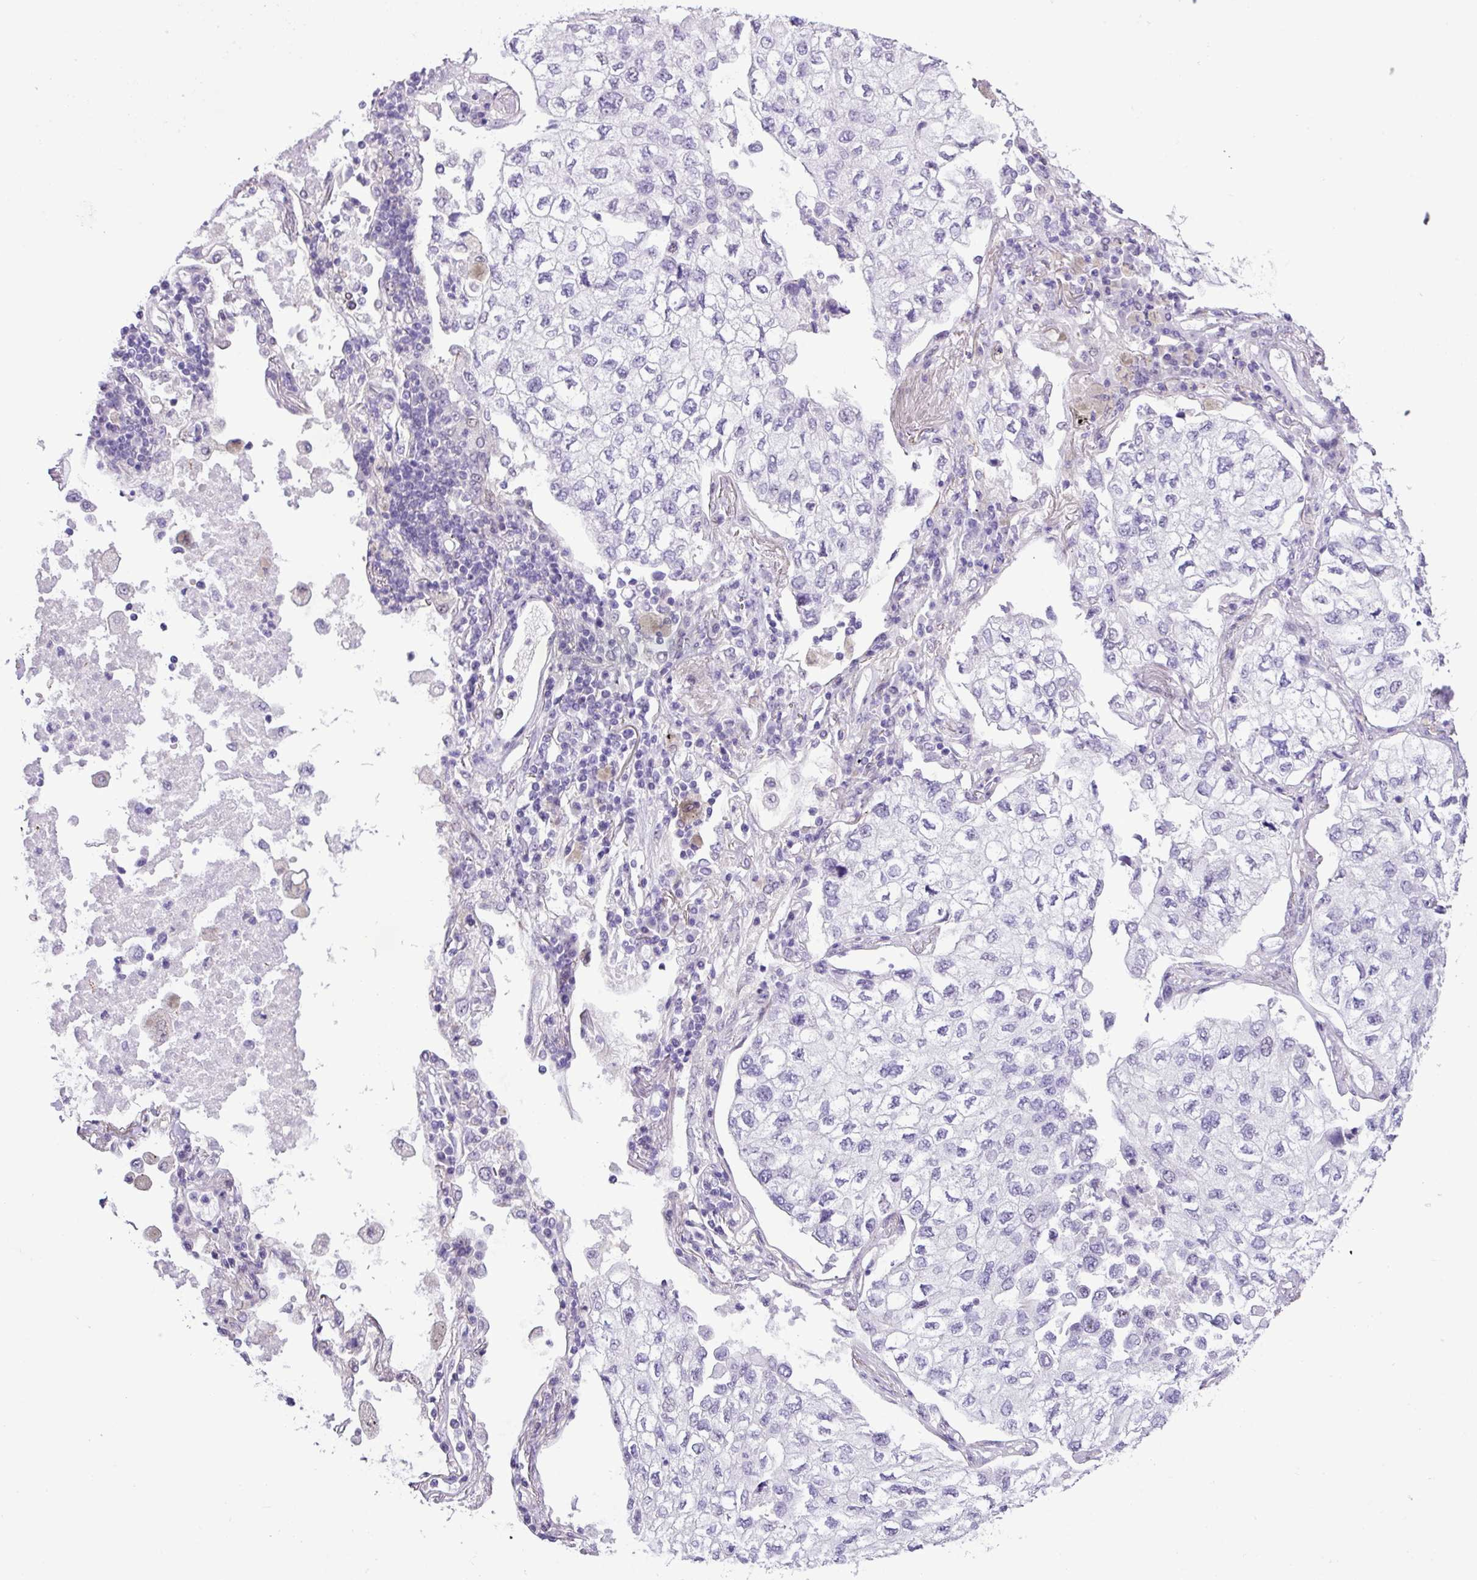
{"staining": {"intensity": "negative", "quantity": "none", "location": "none"}, "tissue": "lung cancer", "cell_type": "Tumor cells", "image_type": "cancer", "snomed": [{"axis": "morphology", "description": "Adenocarcinoma, NOS"}, {"axis": "topography", "description": "Lung"}], "caption": "Immunohistochemistry (IHC) image of human lung cancer (adenocarcinoma) stained for a protein (brown), which reveals no positivity in tumor cells. (IHC, brightfield microscopy, high magnification).", "gene": "YLPM1", "patient": {"sex": "male", "age": 63}}